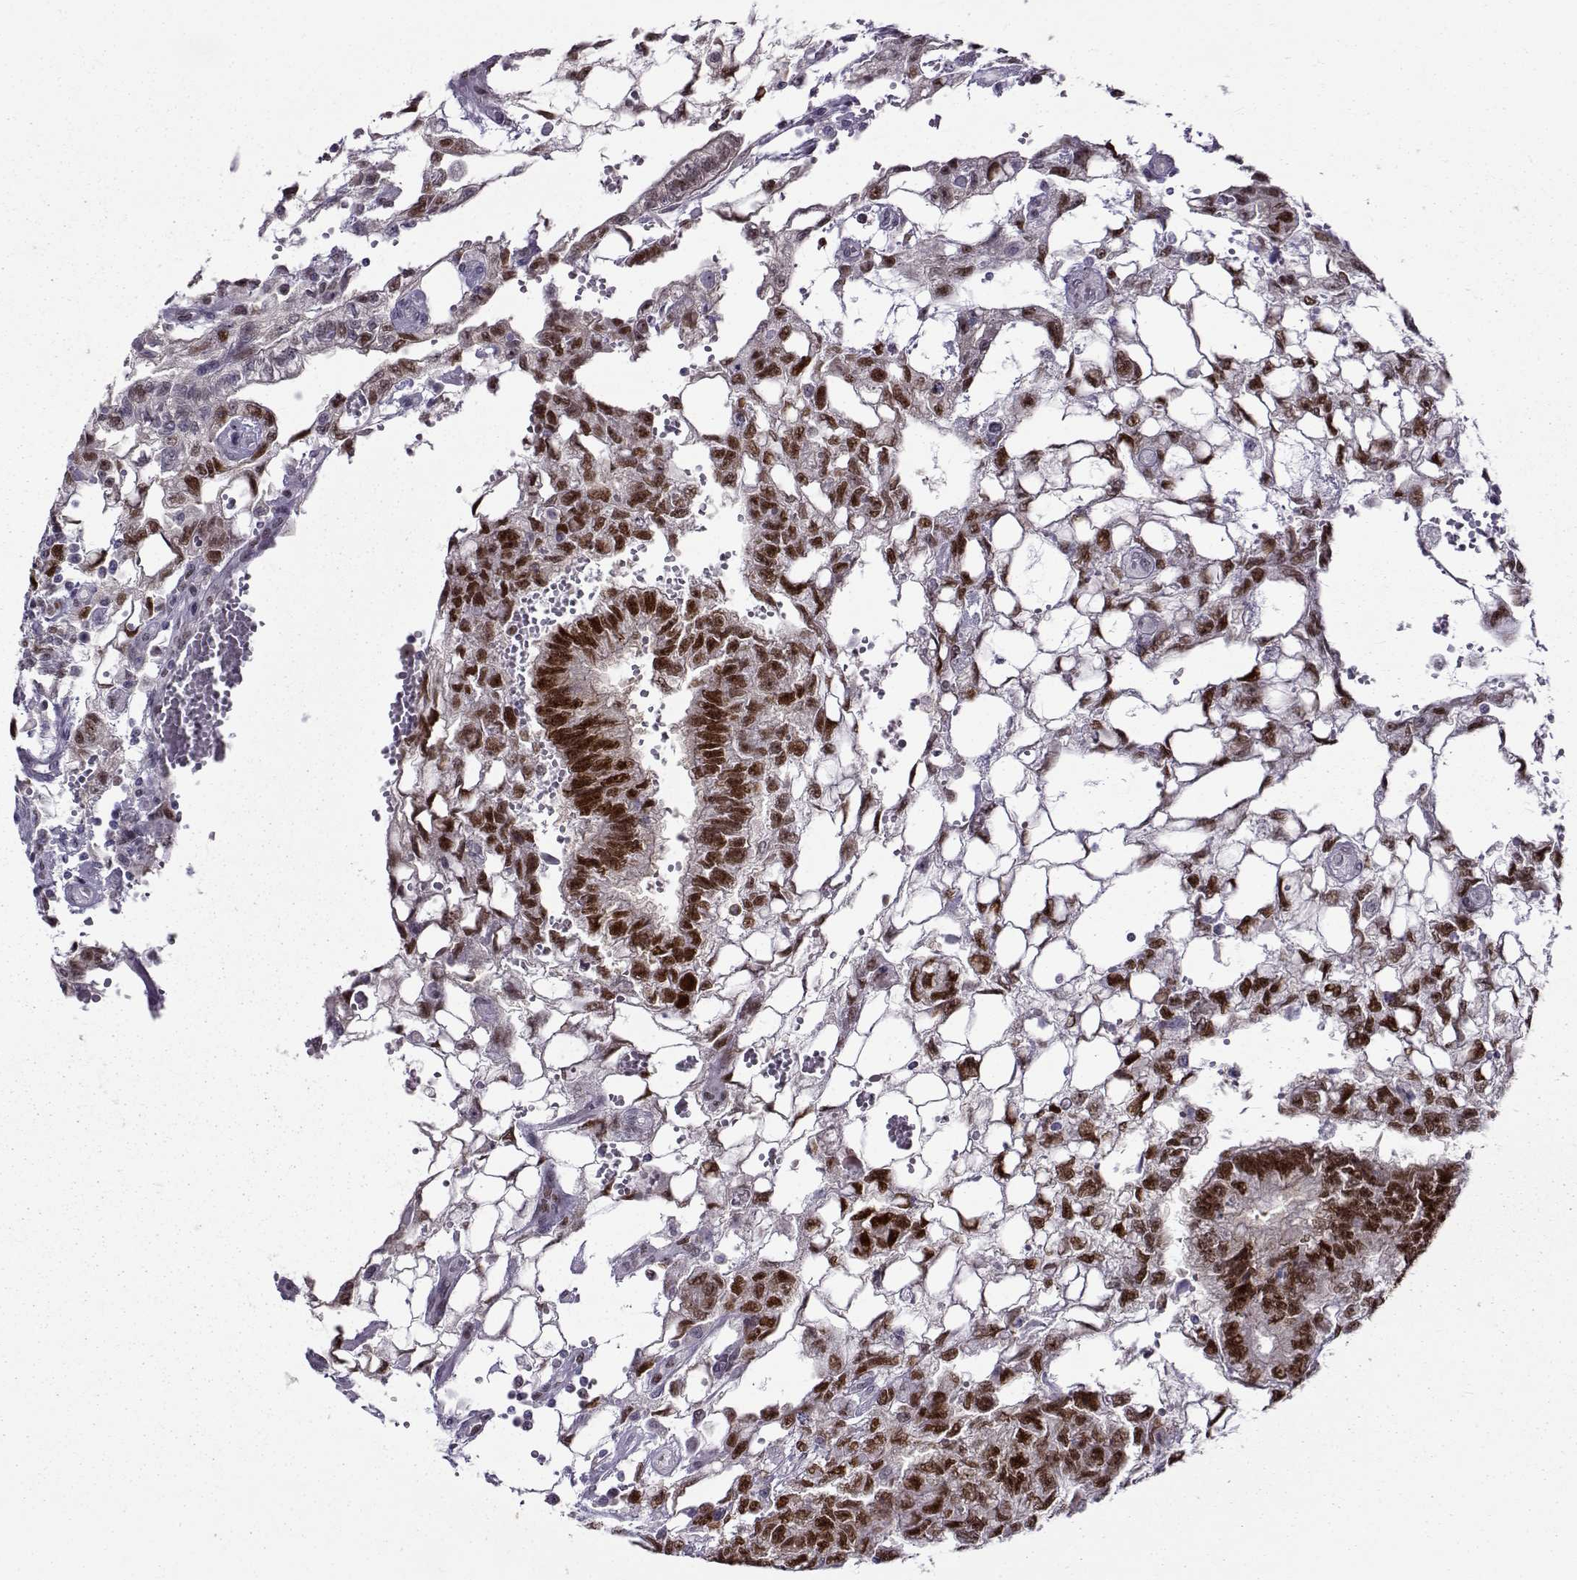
{"staining": {"intensity": "strong", "quantity": "25%-75%", "location": "cytoplasmic/membranous,nuclear"}, "tissue": "testis cancer", "cell_type": "Tumor cells", "image_type": "cancer", "snomed": [{"axis": "morphology", "description": "Carcinoma, Embryonal, NOS"}, {"axis": "topography", "description": "Testis"}], "caption": "A brown stain highlights strong cytoplasmic/membranous and nuclear staining of a protein in human testis cancer (embryonal carcinoma) tumor cells.", "gene": "BACH1", "patient": {"sex": "male", "age": 32}}